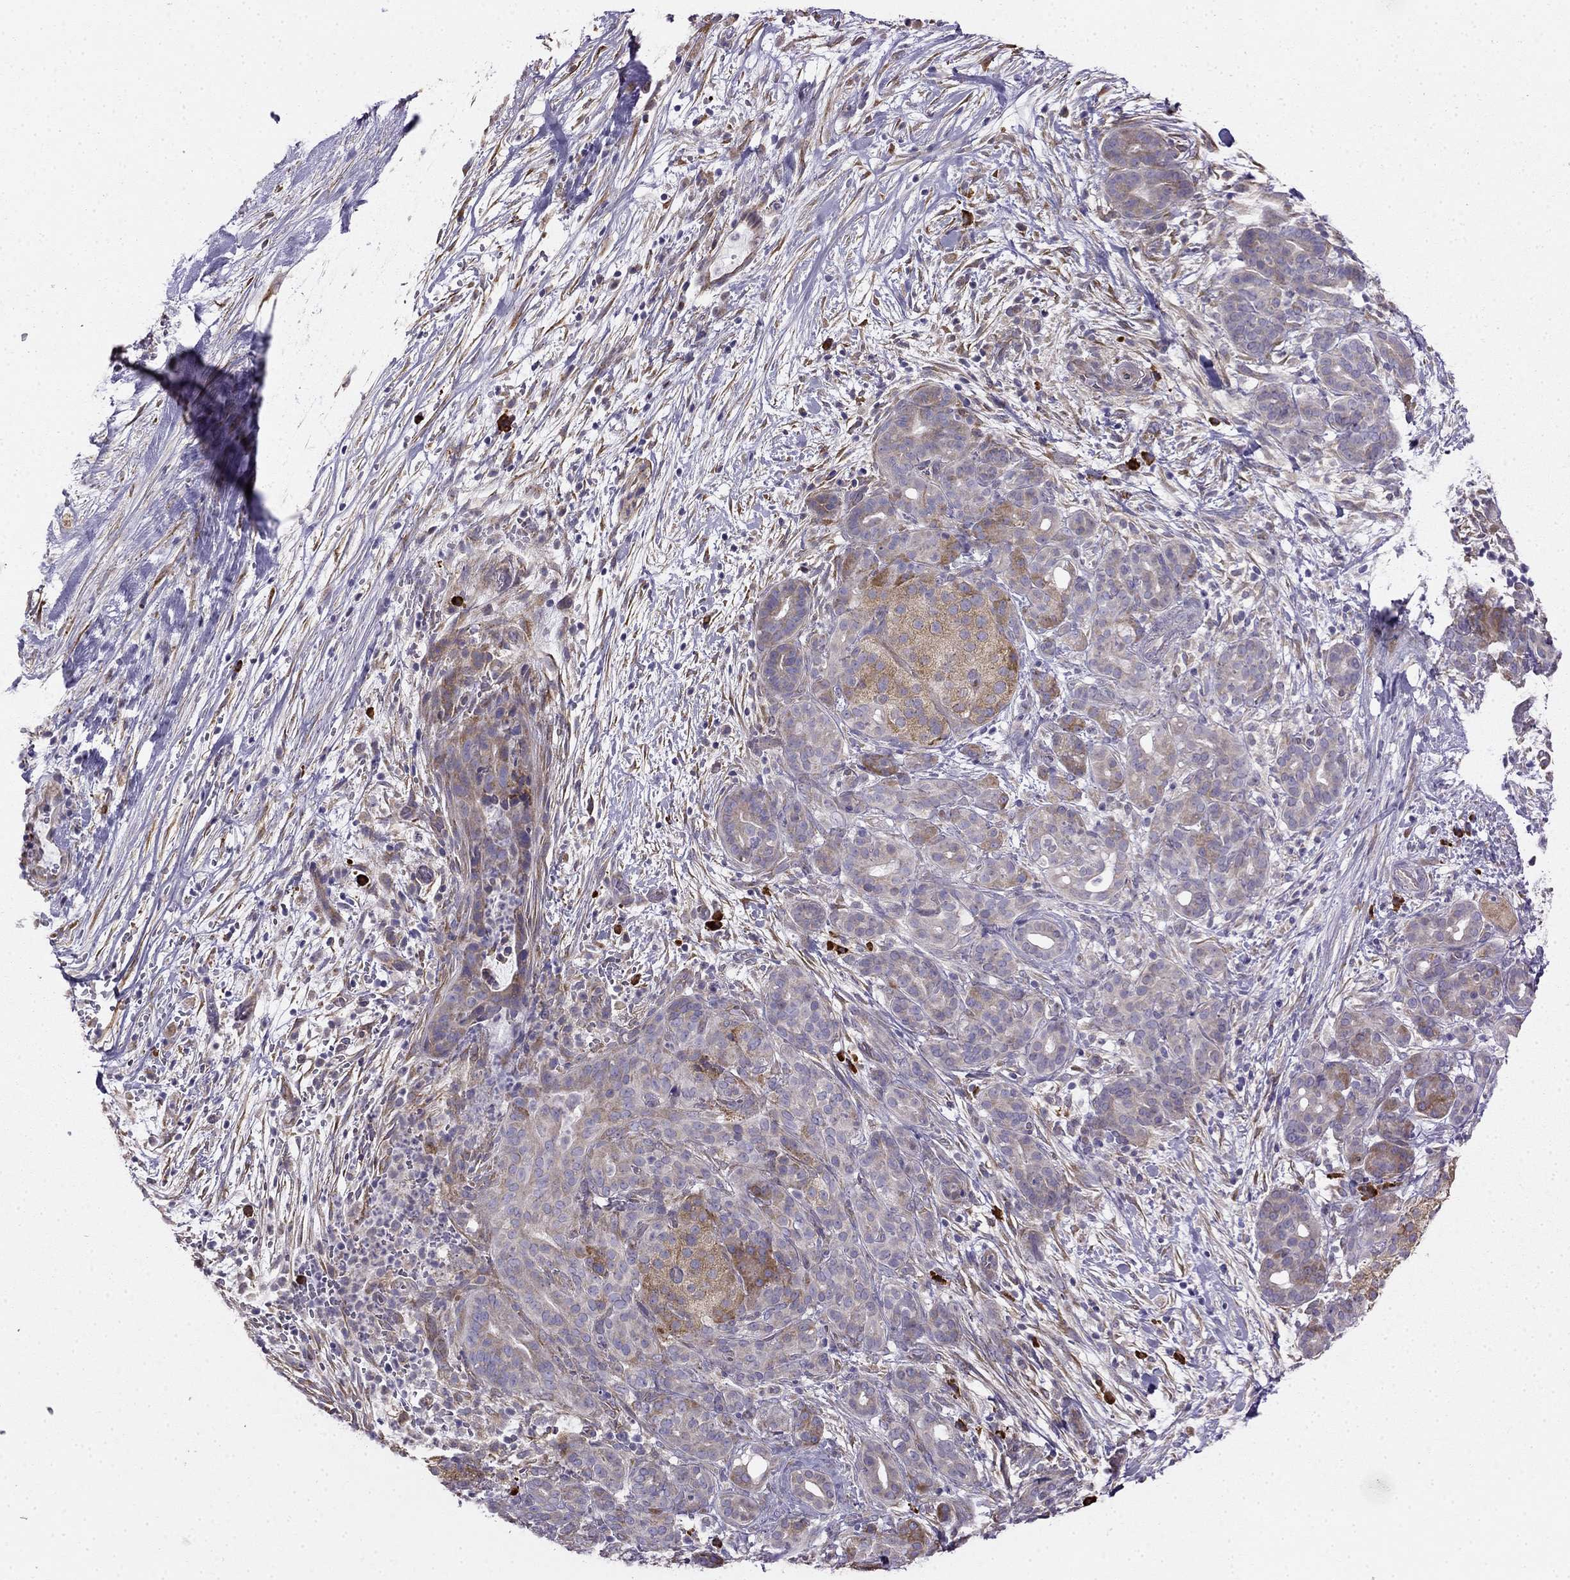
{"staining": {"intensity": "moderate", "quantity": "25%-75%", "location": "cytoplasmic/membranous"}, "tissue": "pancreatic cancer", "cell_type": "Tumor cells", "image_type": "cancer", "snomed": [{"axis": "morphology", "description": "Adenocarcinoma, NOS"}, {"axis": "topography", "description": "Pancreas"}], "caption": "The immunohistochemical stain highlights moderate cytoplasmic/membranous staining in tumor cells of pancreatic adenocarcinoma tissue. Immunohistochemistry (ihc) stains the protein of interest in brown and the nuclei are stained blue.", "gene": "LONRF2", "patient": {"sex": "male", "age": 44}}